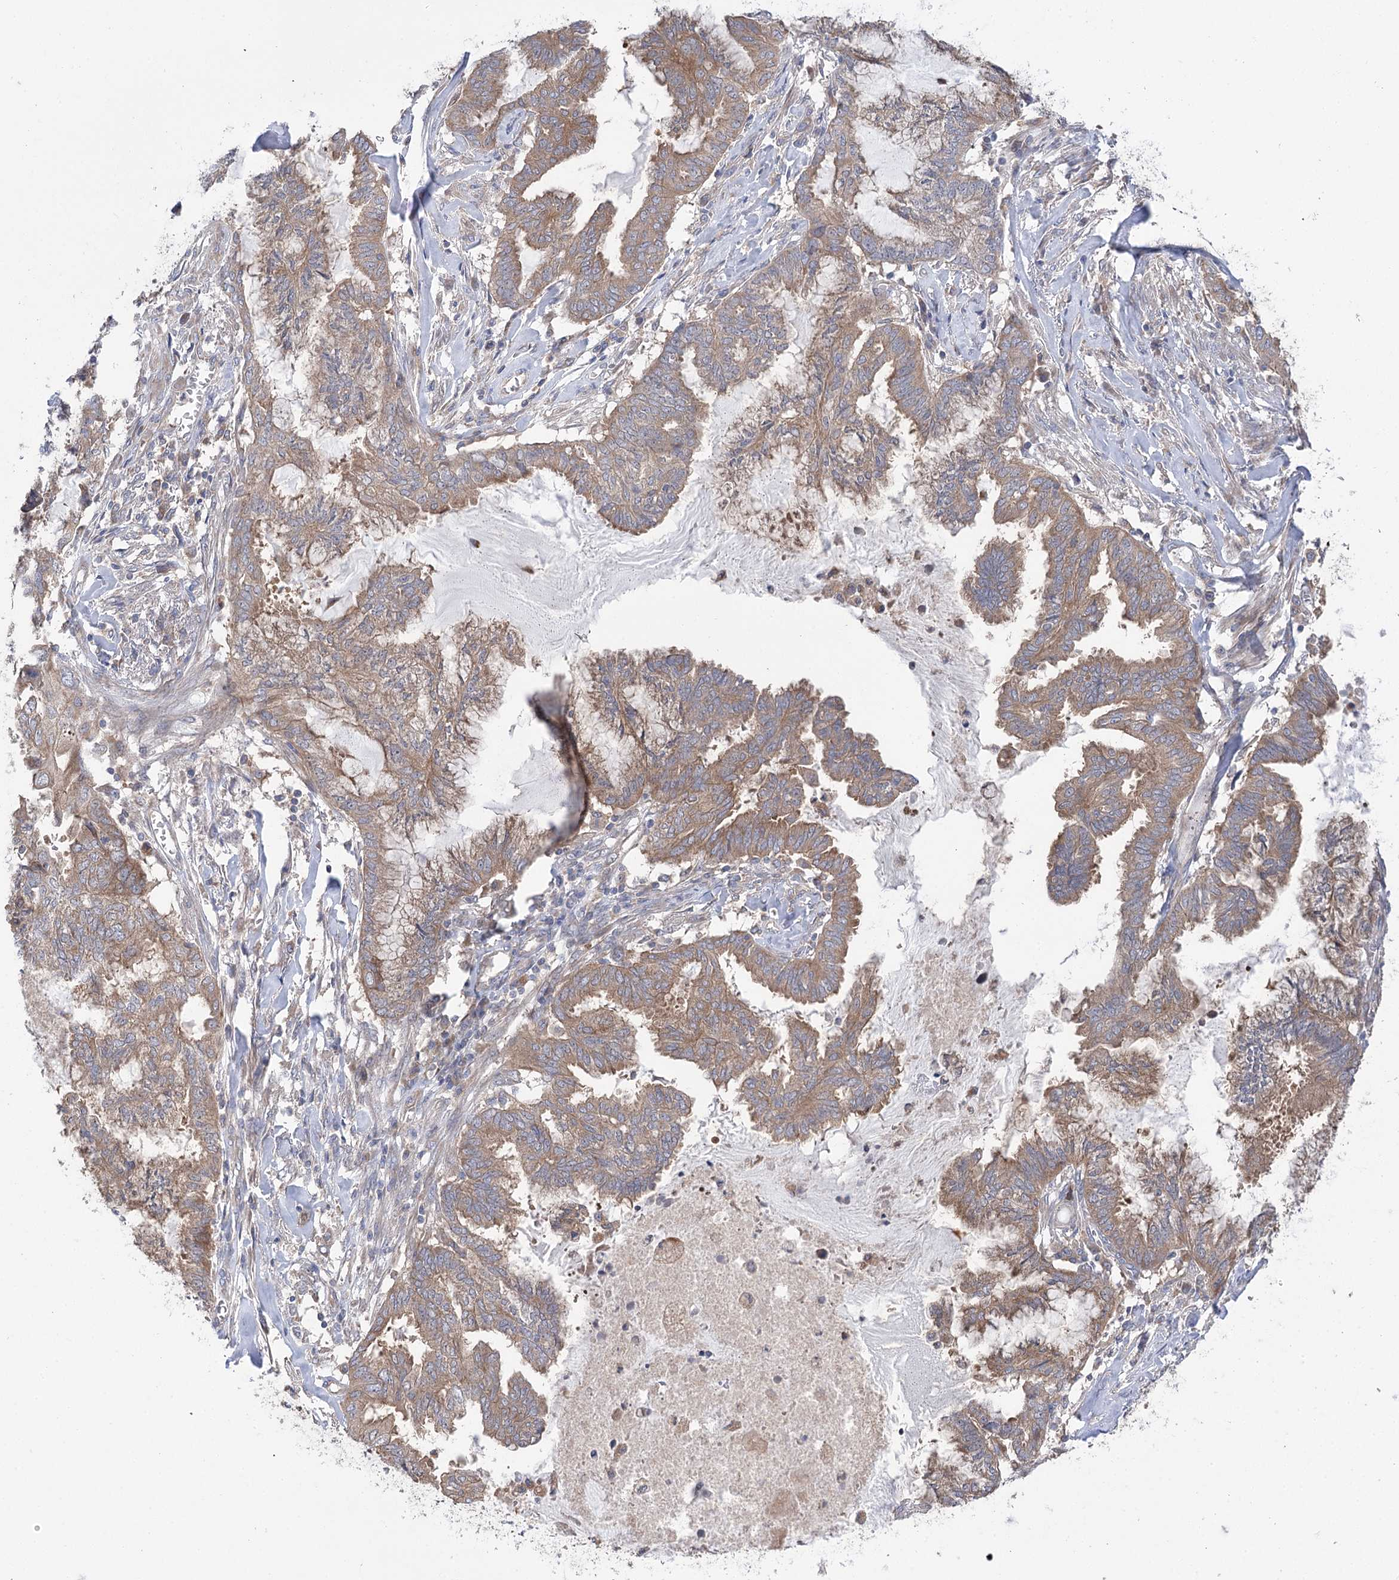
{"staining": {"intensity": "moderate", "quantity": ">75%", "location": "cytoplasmic/membranous"}, "tissue": "endometrial cancer", "cell_type": "Tumor cells", "image_type": "cancer", "snomed": [{"axis": "morphology", "description": "Adenocarcinoma, NOS"}, {"axis": "topography", "description": "Endometrium"}], "caption": "Tumor cells show medium levels of moderate cytoplasmic/membranous expression in about >75% of cells in endometrial cancer (adenocarcinoma).", "gene": "VPS37B", "patient": {"sex": "female", "age": 86}}